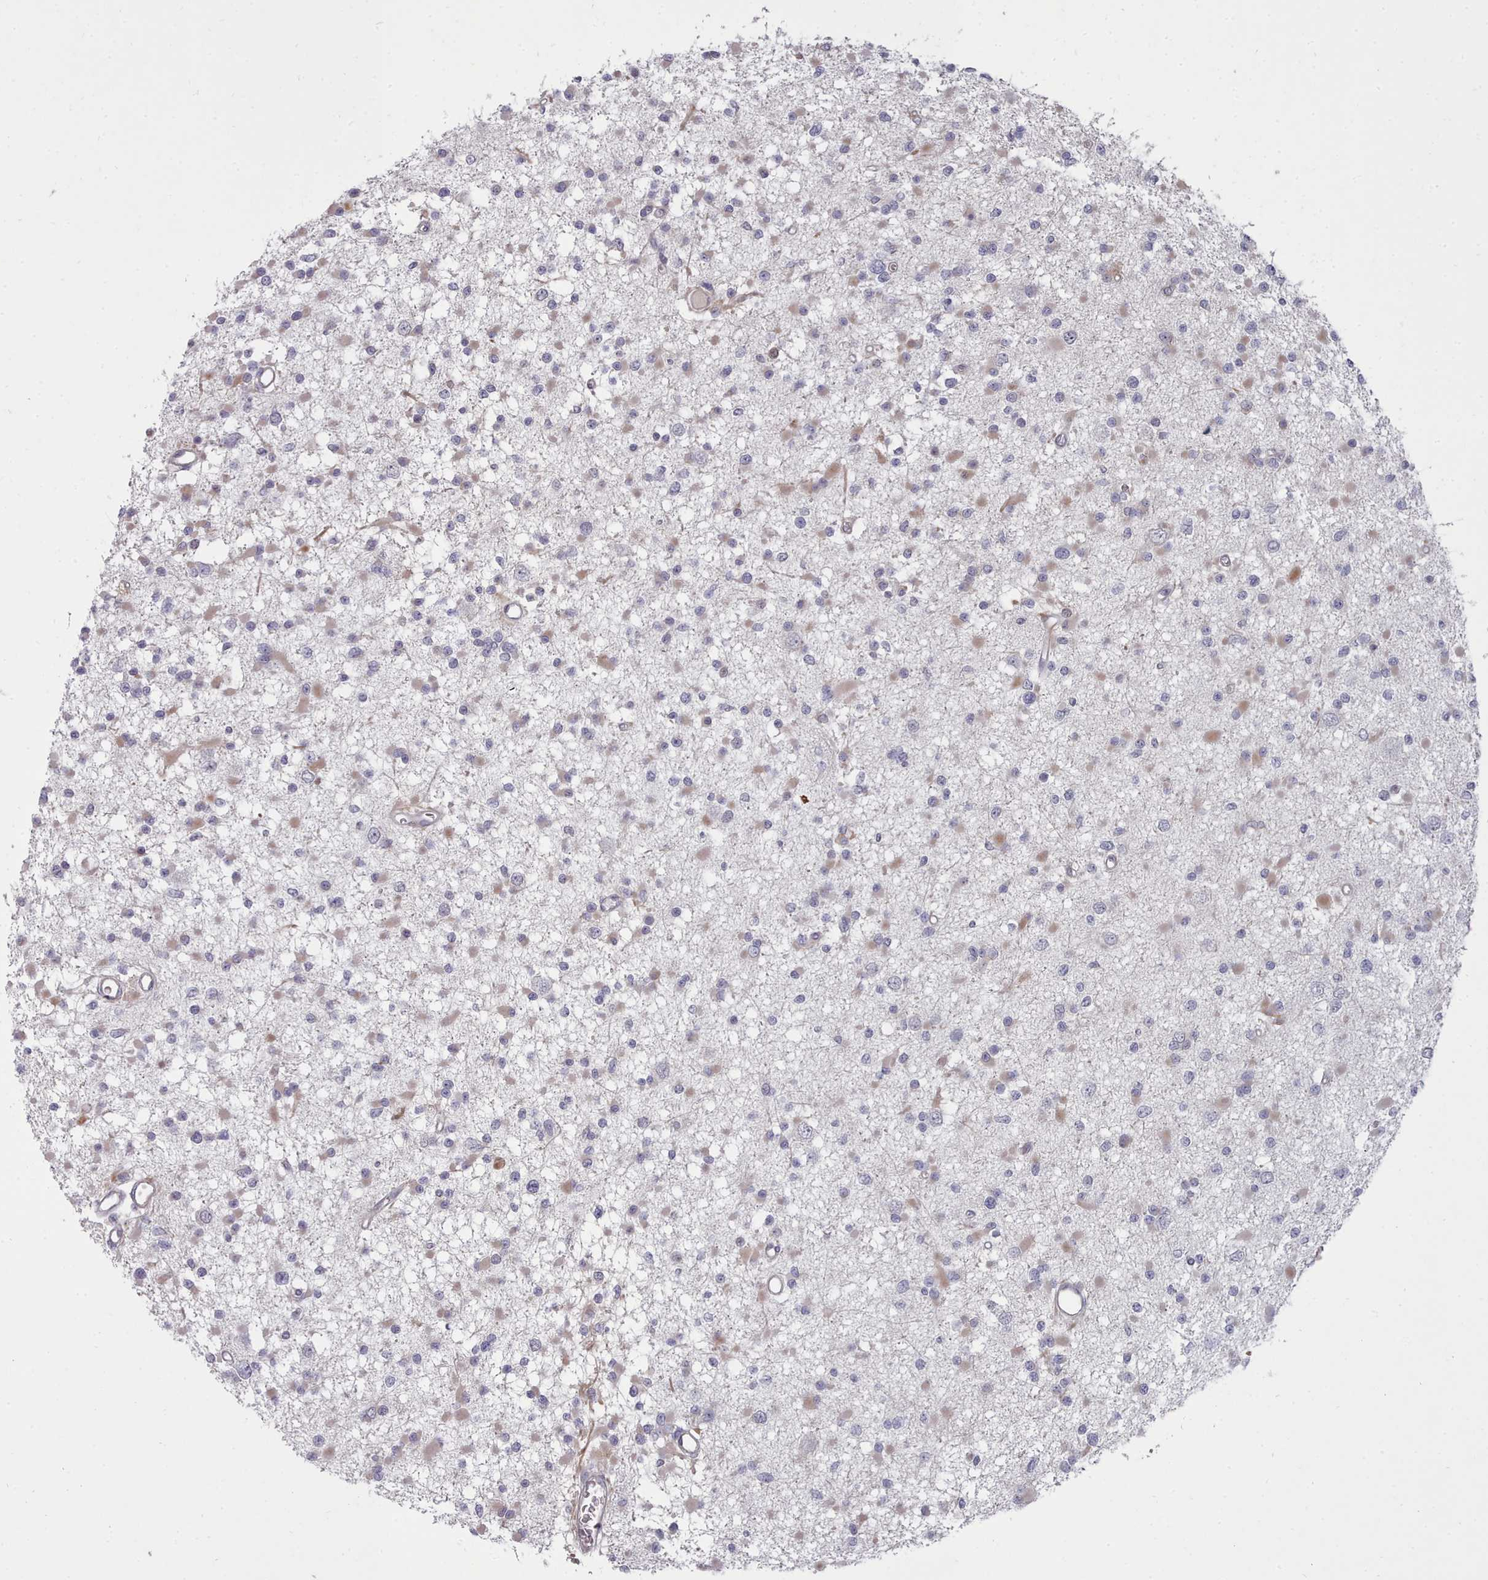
{"staining": {"intensity": "weak", "quantity": "<25%", "location": "cytoplasmic/membranous"}, "tissue": "glioma", "cell_type": "Tumor cells", "image_type": "cancer", "snomed": [{"axis": "morphology", "description": "Glioma, malignant, Low grade"}, {"axis": "topography", "description": "Brain"}], "caption": "The immunohistochemistry (IHC) micrograph has no significant positivity in tumor cells of malignant glioma (low-grade) tissue.", "gene": "GINS1", "patient": {"sex": "female", "age": 22}}